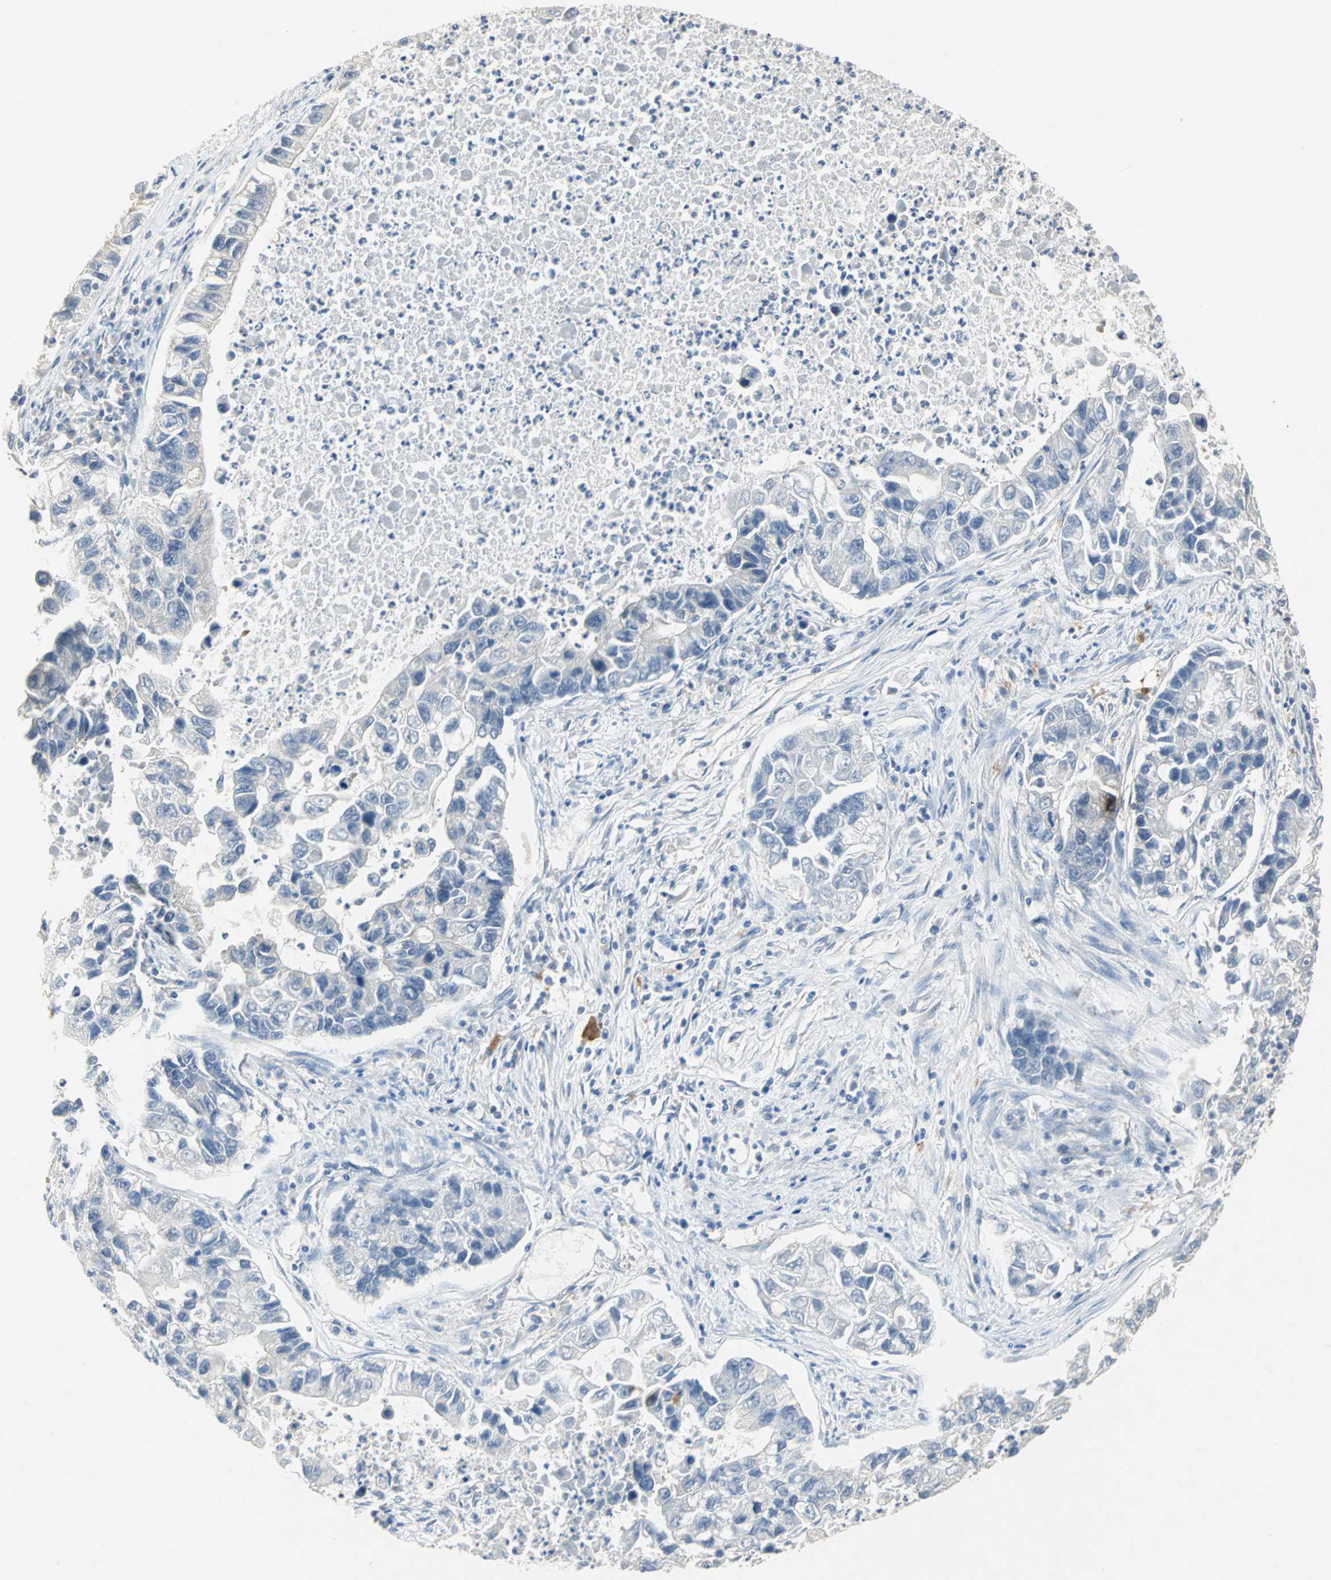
{"staining": {"intensity": "negative", "quantity": "none", "location": "none"}, "tissue": "lung cancer", "cell_type": "Tumor cells", "image_type": "cancer", "snomed": [{"axis": "morphology", "description": "Adenocarcinoma, NOS"}, {"axis": "topography", "description": "Lung"}], "caption": "Immunohistochemical staining of human lung cancer (adenocarcinoma) reveals no significant staining in tumor cells.", "gene": "PPIA", "patient": {"sex": "female", "age": 51}}